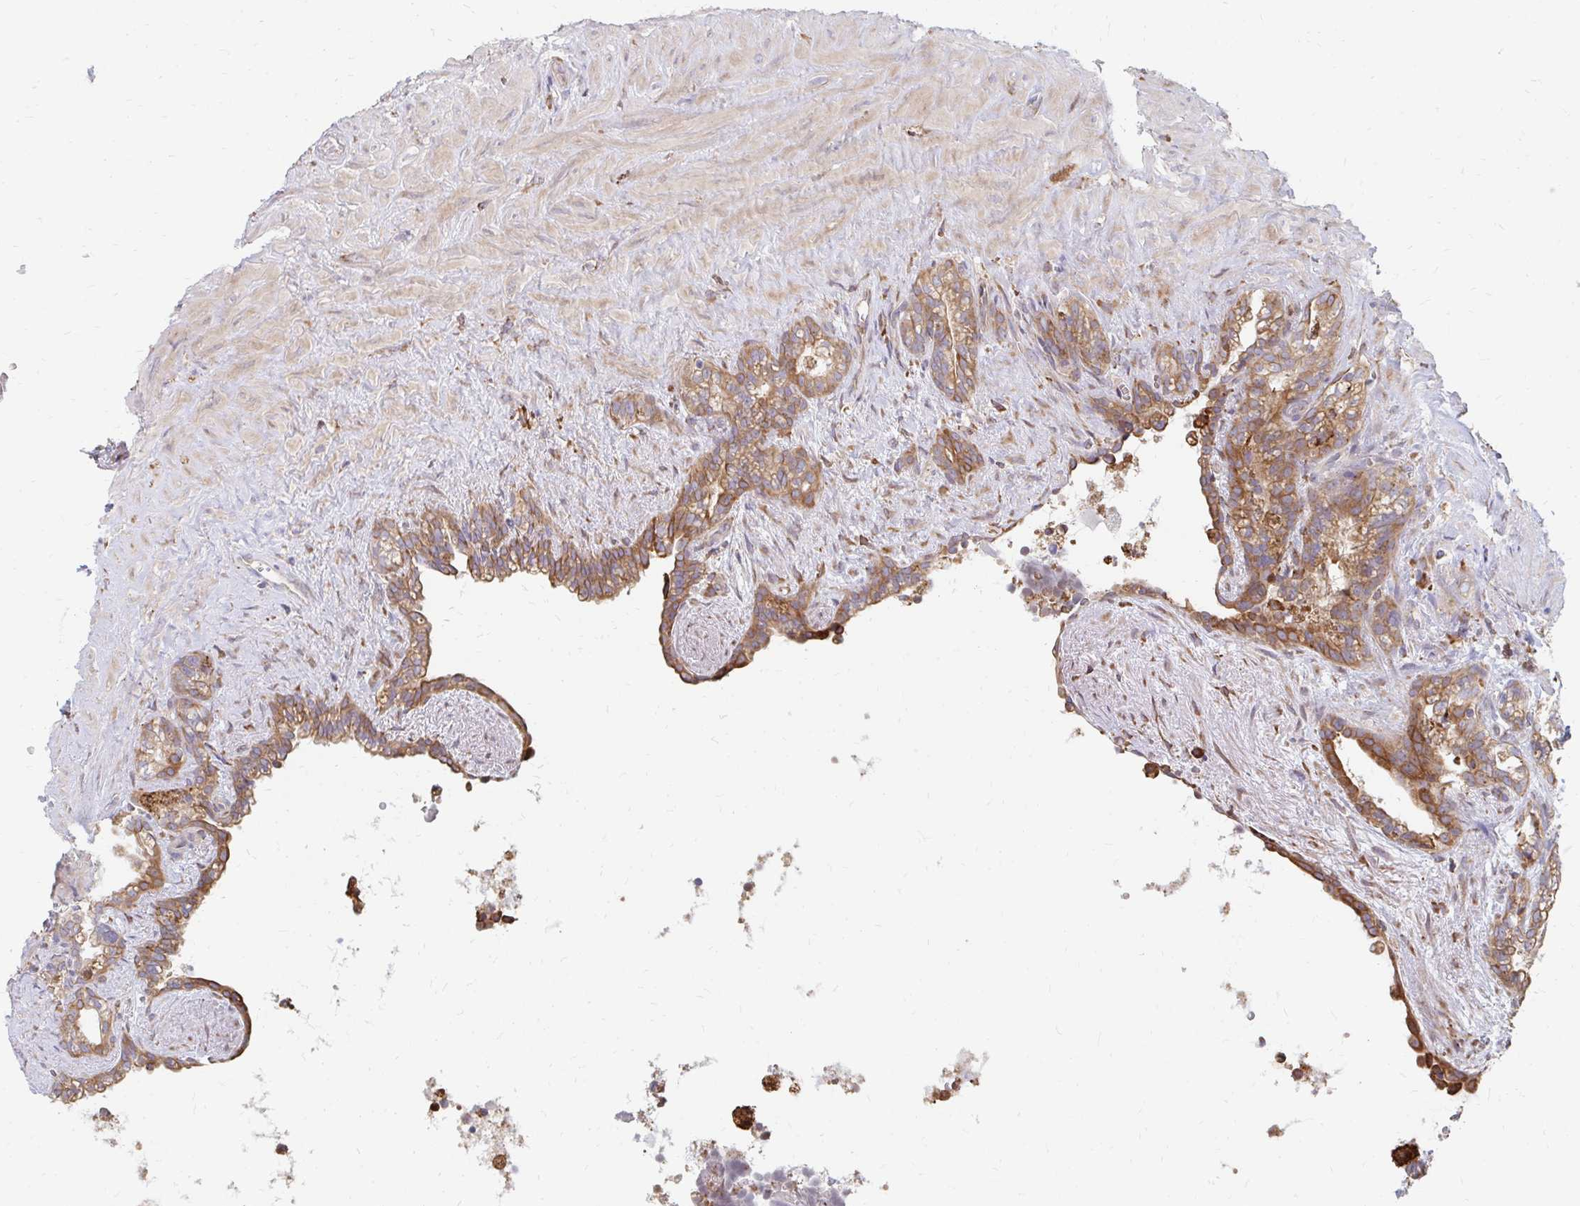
{"staining": {"intensity": "moderate", "quantity": ">75%", "location": "cytoplasmic/membranous"}, "tissue": "seminal vesicle", "cell_type": "Glandular cells", "image_type": "normal", "snomed": [{"axis": "morphology", "description": "Normal tissue, NOS"}, {"axis": "topography", "description": "Seminal veicle"}], "caption": "IHC of unremarkable seminal vesicle shows medium levels of moderate cytoplasmic/membranous expression in about >75% of glandular cells.", "gene": "PPP1R13L", "patient": {"sex": "male", "age": 76}}